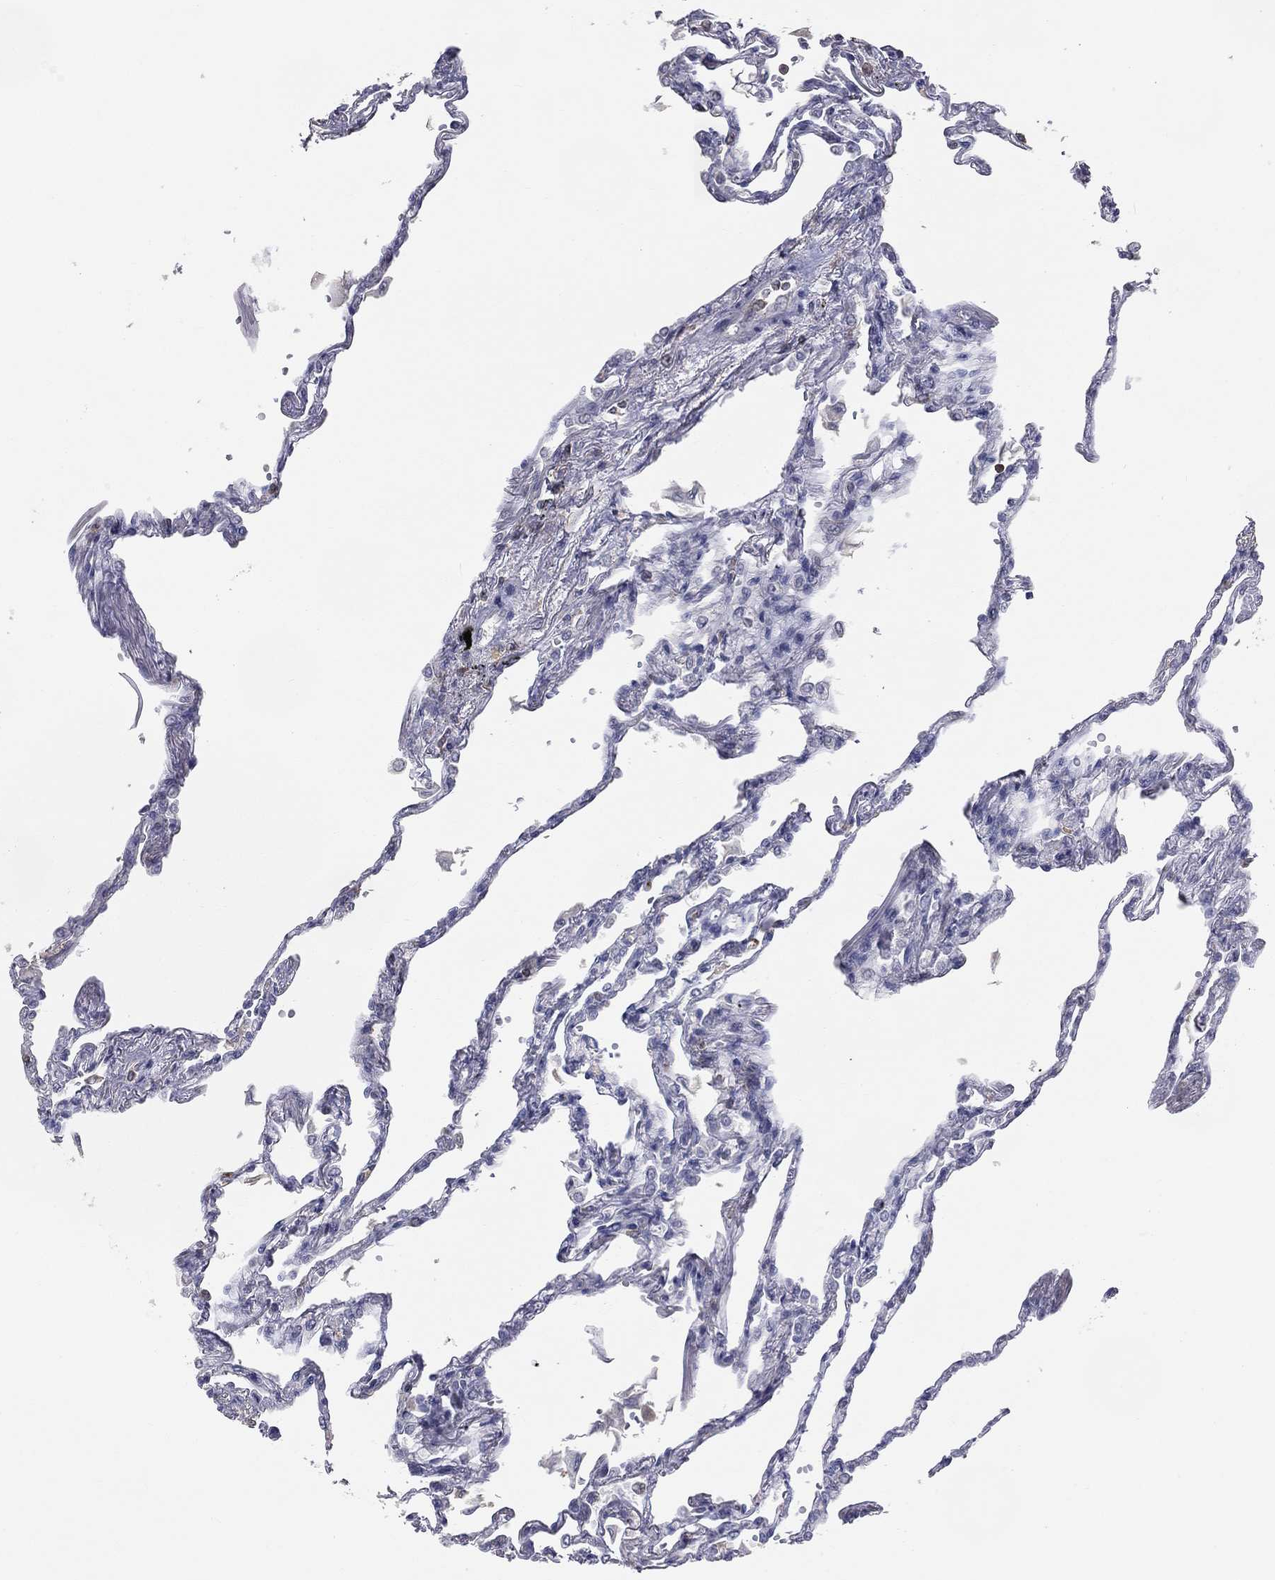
{"staining": {"intensity": "negative", "quantity": "none", "location": "none"}, "tissue": "lung", "cell_type": "Alveolar cells", "image_type": "normal", "snomed": [{"axis": "morphology", "description": "Normal tissue, NOS"}, {"axis": "topography", "description": "Lung"}], "caption": "IHC image of benign human lung stained for a protein (brown), which exhibits no positivity in alveolar cells. (Stains: DAB immunohistochemistry (IHC) with hematoxylin counter stain, Microscopy: brightfield microscopy at high magnification).", "gene": "PSTPIP1", "patient": {"sex": "male", "age": 78}}